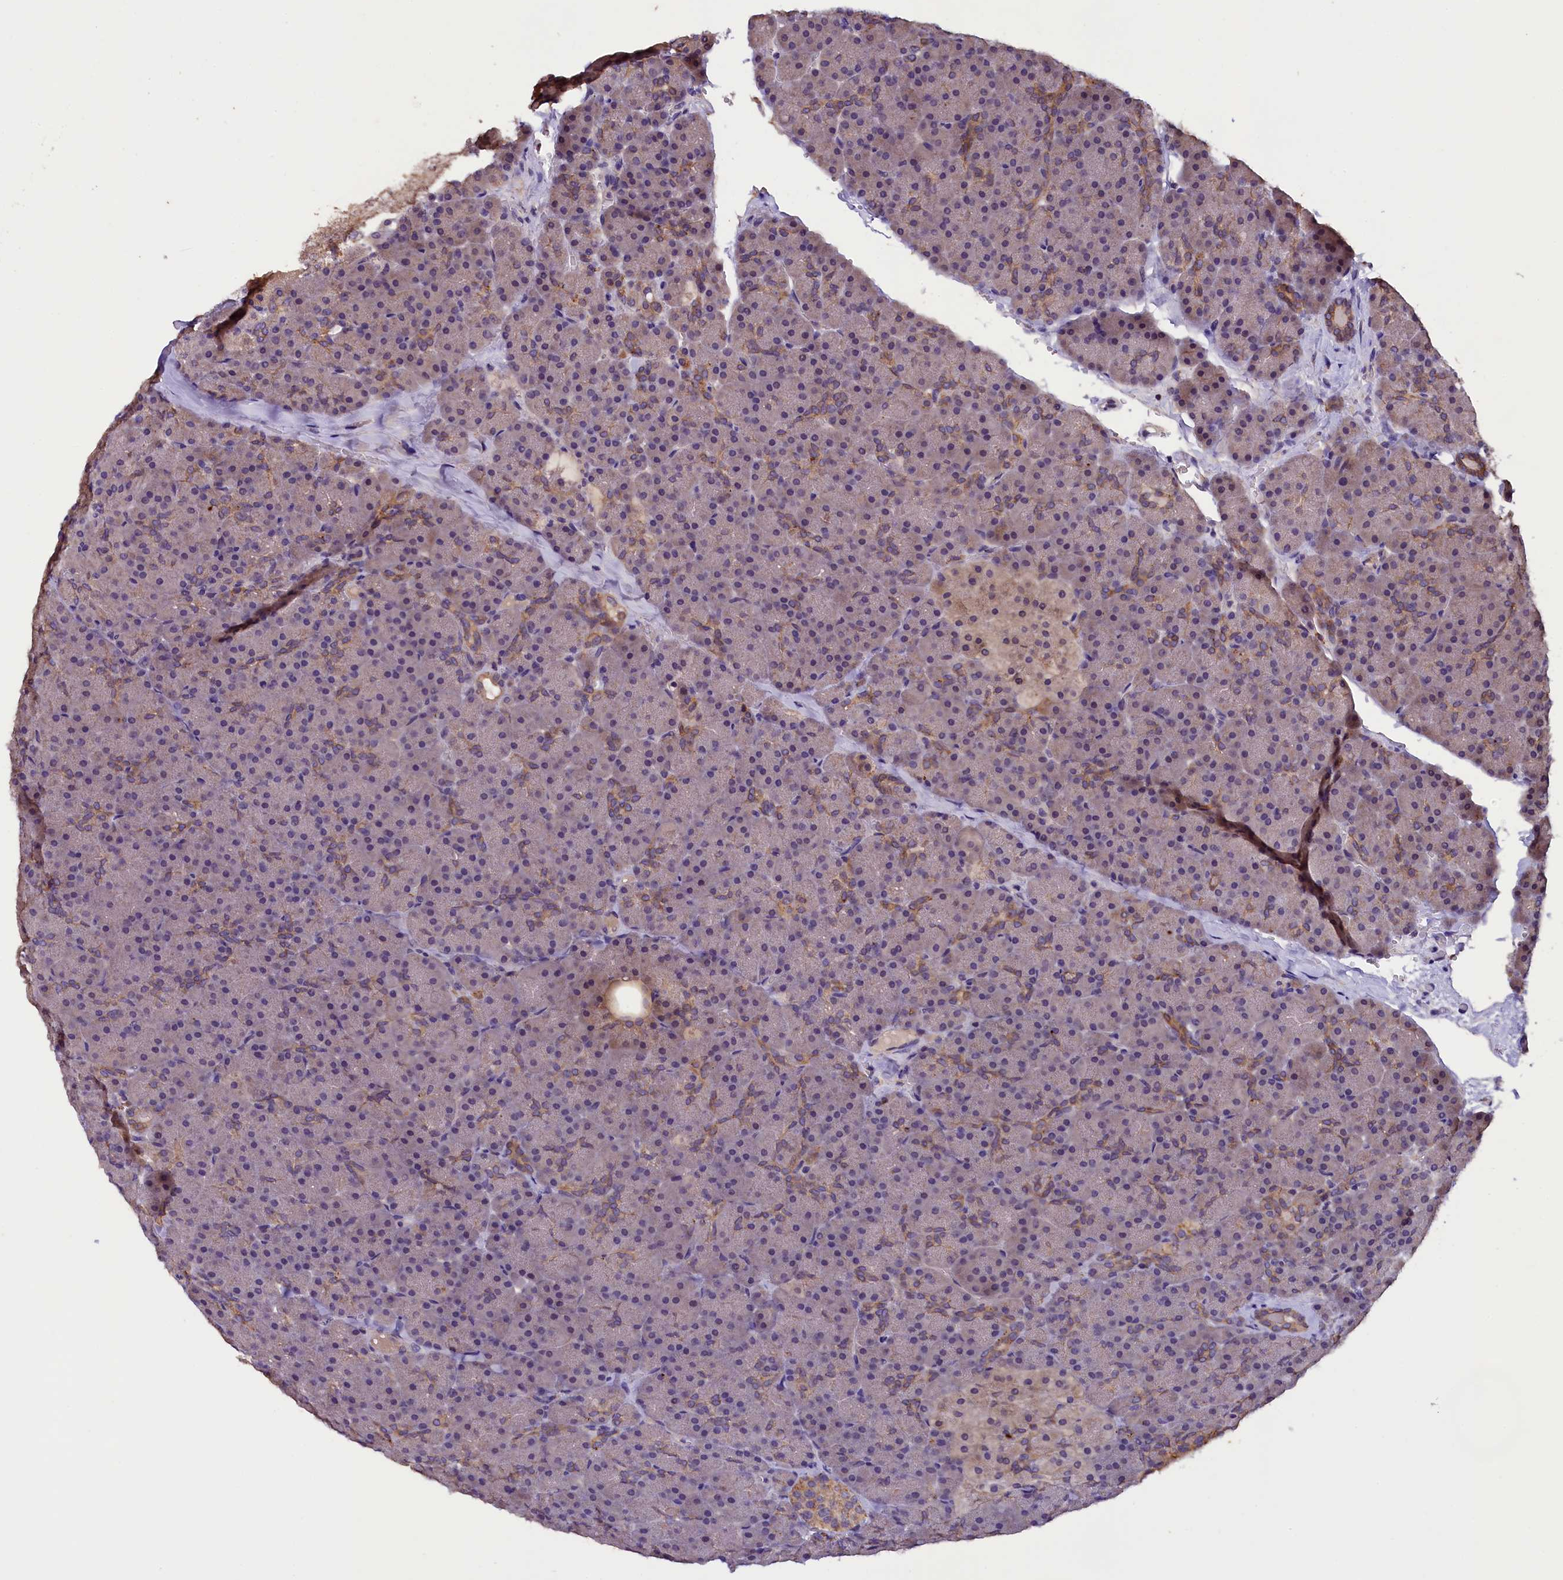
{"staining": {"intensity": "moderate", "quantity": "<25%", "location": "cytoplasmic/membranous"}, "tissue": "pancreas", "cell_type": "Exocrine glandular cells", "image_type": "normal", "snomed": [{"axis": "morphology", "description": "Normal tissue, NOS"}, {"axis": "topography", "description": "Pancreas"}], "caption": "This histopathology image demonstrates immunohistochemistry (IHC) staining of normal human pancreas, with low moderate cytoplasmic/membranous expression in approximately <25% of exocrine glandular cells.", "gene": "PLXNB1", "patient": {"sex": "male", "age": 36}}